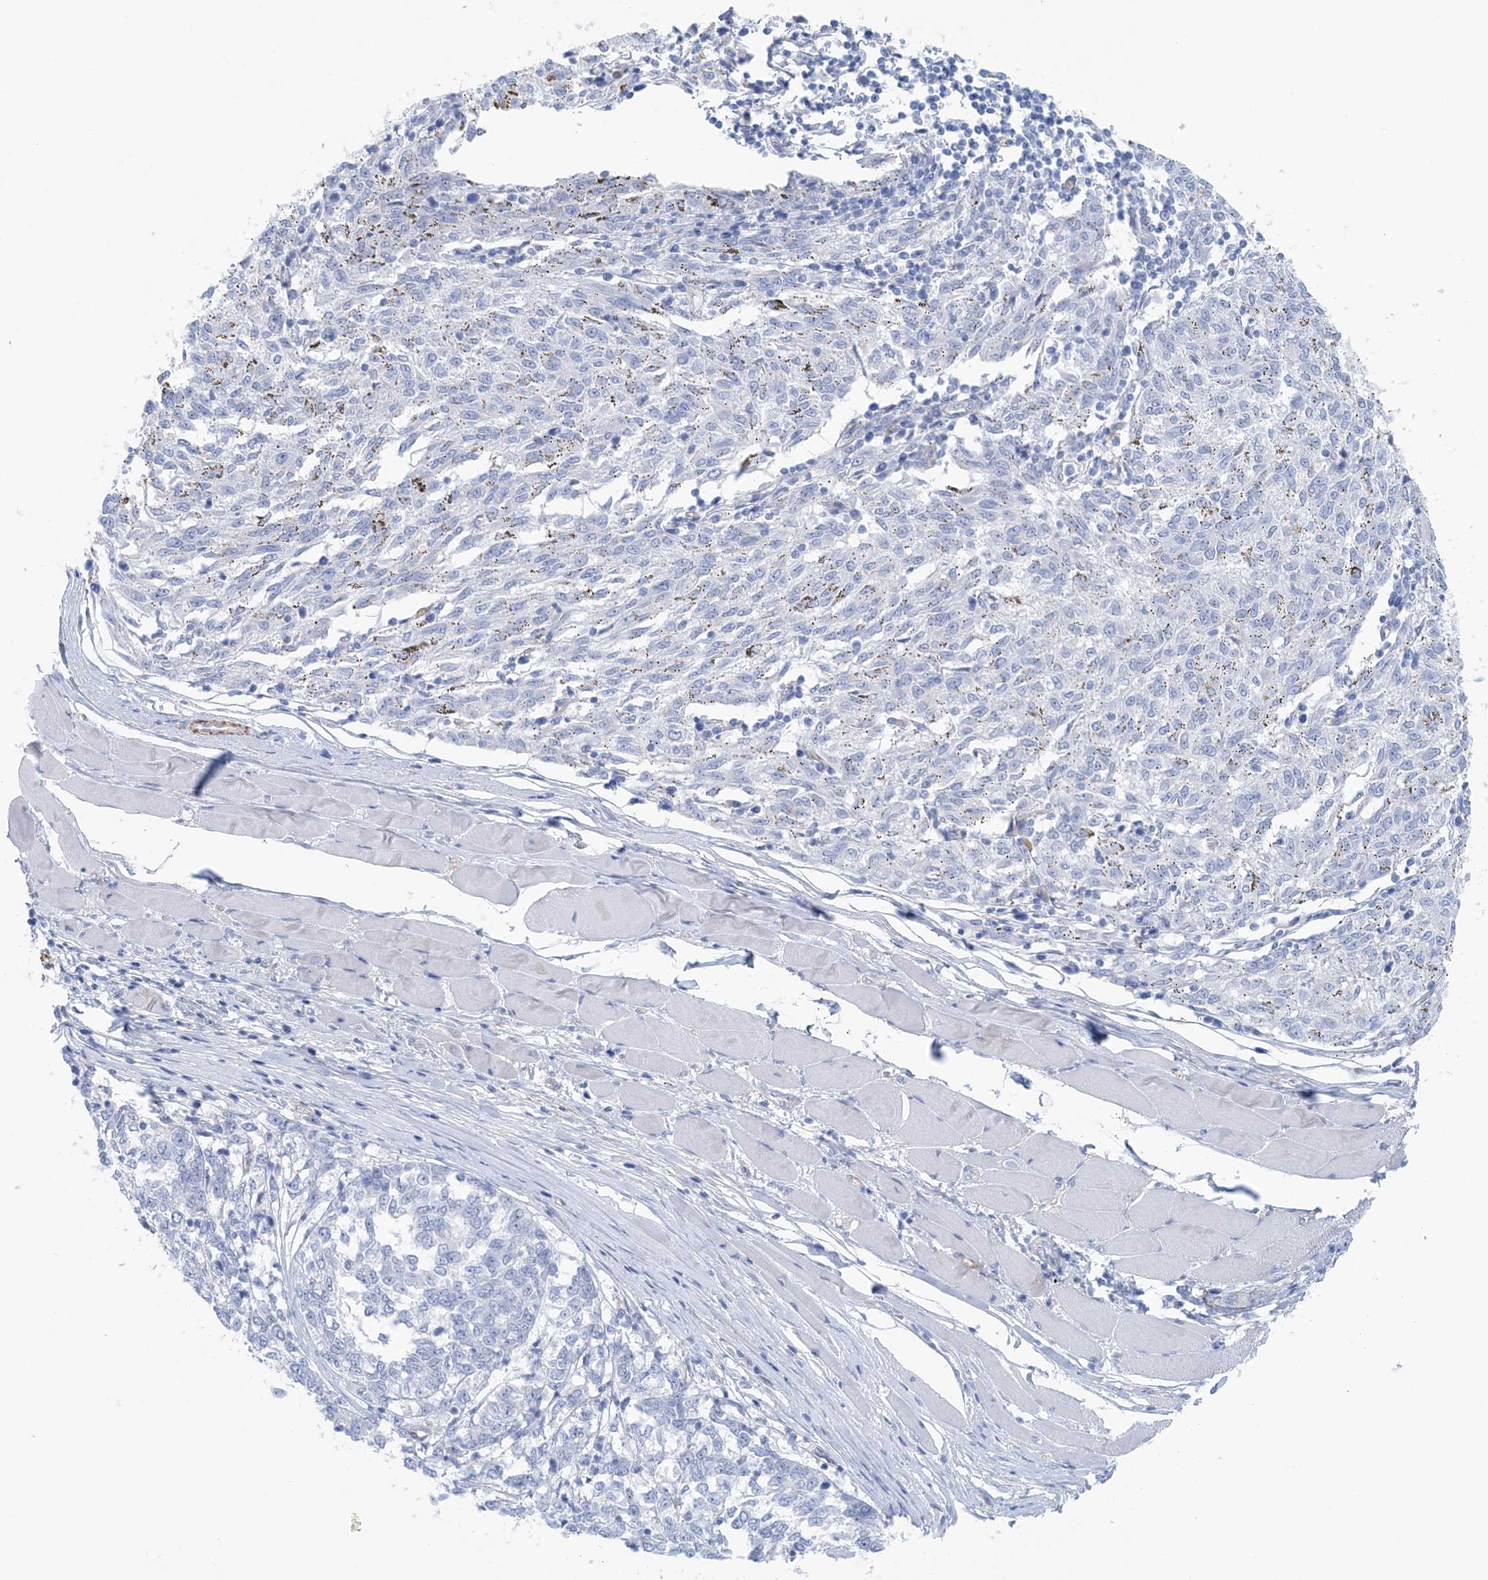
{"staining": {"intensity": "negative", "quantity": "none", "location": "none"}, "tissue": "melanoma", "cell_type": "Tumor cells", "image_type": "cancer", "snomed": [{"axis": "morphology", "description": "Malignant melanoma, NOS"}, {"axis": "topography", "description": "Skin"}], "caption": "Immunohistochemical staining of human malignant melanoma displays no significant staining in tumor cells.", "gene": "SHANK1", "patient": {"sex": "female", "age": 72}}